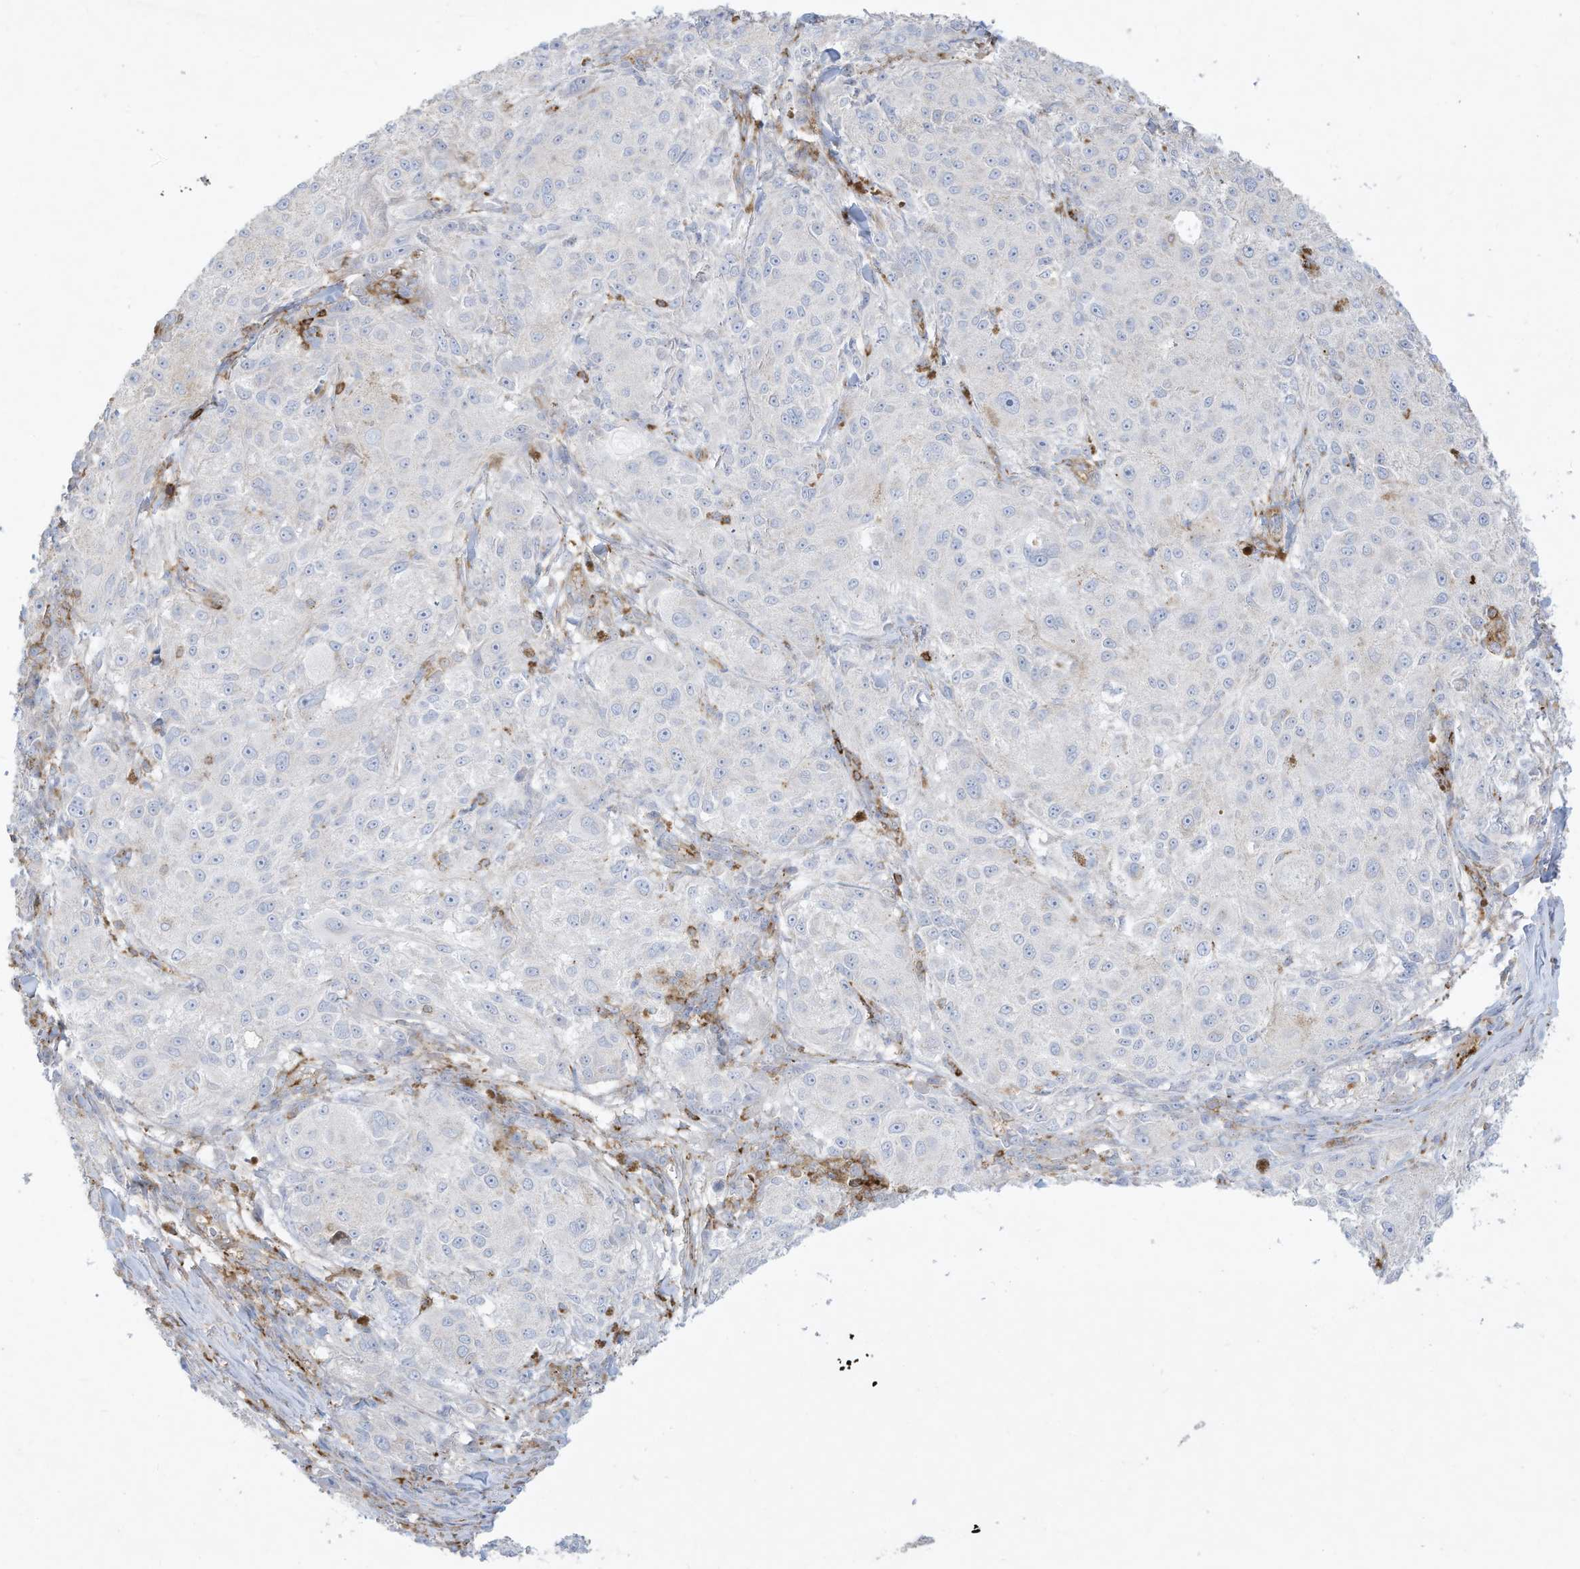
{"staining": {"intensity": "negative", "quantity": "none", "location": "none"}, "tissue": "melanoma", "cell_type": "Tumor cells", "image_type": "cancer", "snomed": [{"axis": "morphology", "description": "Necrosis, NOS"}, {"axis": "morphology", "description": "Malignant melanoma, NOS"}, {"axis": "topography", "description": "Skin"}], "caption": "Human malignant melanoma stained for a protein using immunohistochemistry (IHC) displays no positivity in tumor cells.", "gene": "THNSL2", "patient": {"sex": "female", "age": 87}}